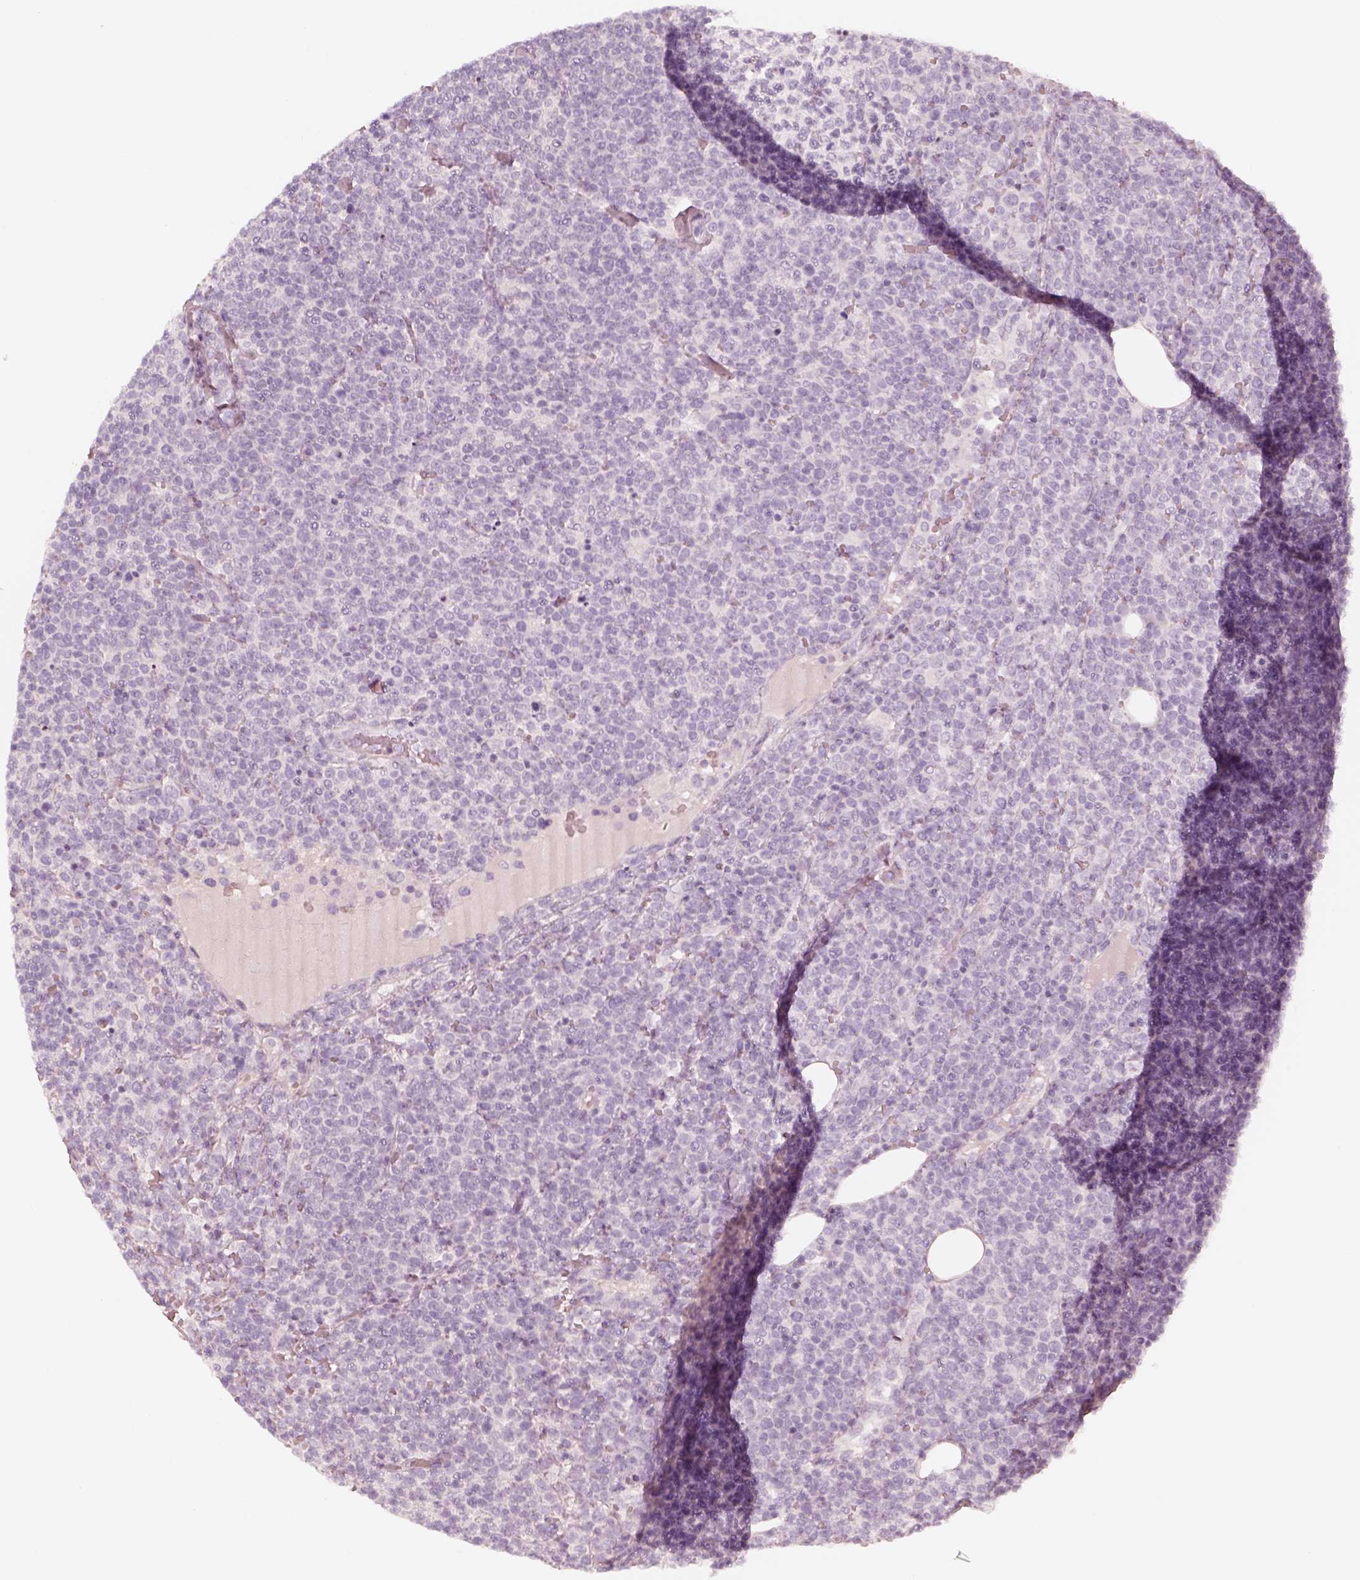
{"staining": {"intensity": "negative", "quantity": "none", "location": "none"}, "tissue": "lymphoma", "cell_type": "Tumor cells", "image_type": "cancer", "snomed": [{"axis": "morphology", "description": "Malignant lymphoma, non-Hodgkin's type, High grade"}, {"axis": "topography", "description": "Lymph node"}], "caption": "DAB immunohistochemical staining of human lymphoma exhibits no significant expression in tumor cells. The staining is performed using DAB brown chromogen with nuclei counter-stained in using hematoxylin.", "gene": "KRT82", "patient": {"sex": "male", "age": 61}}